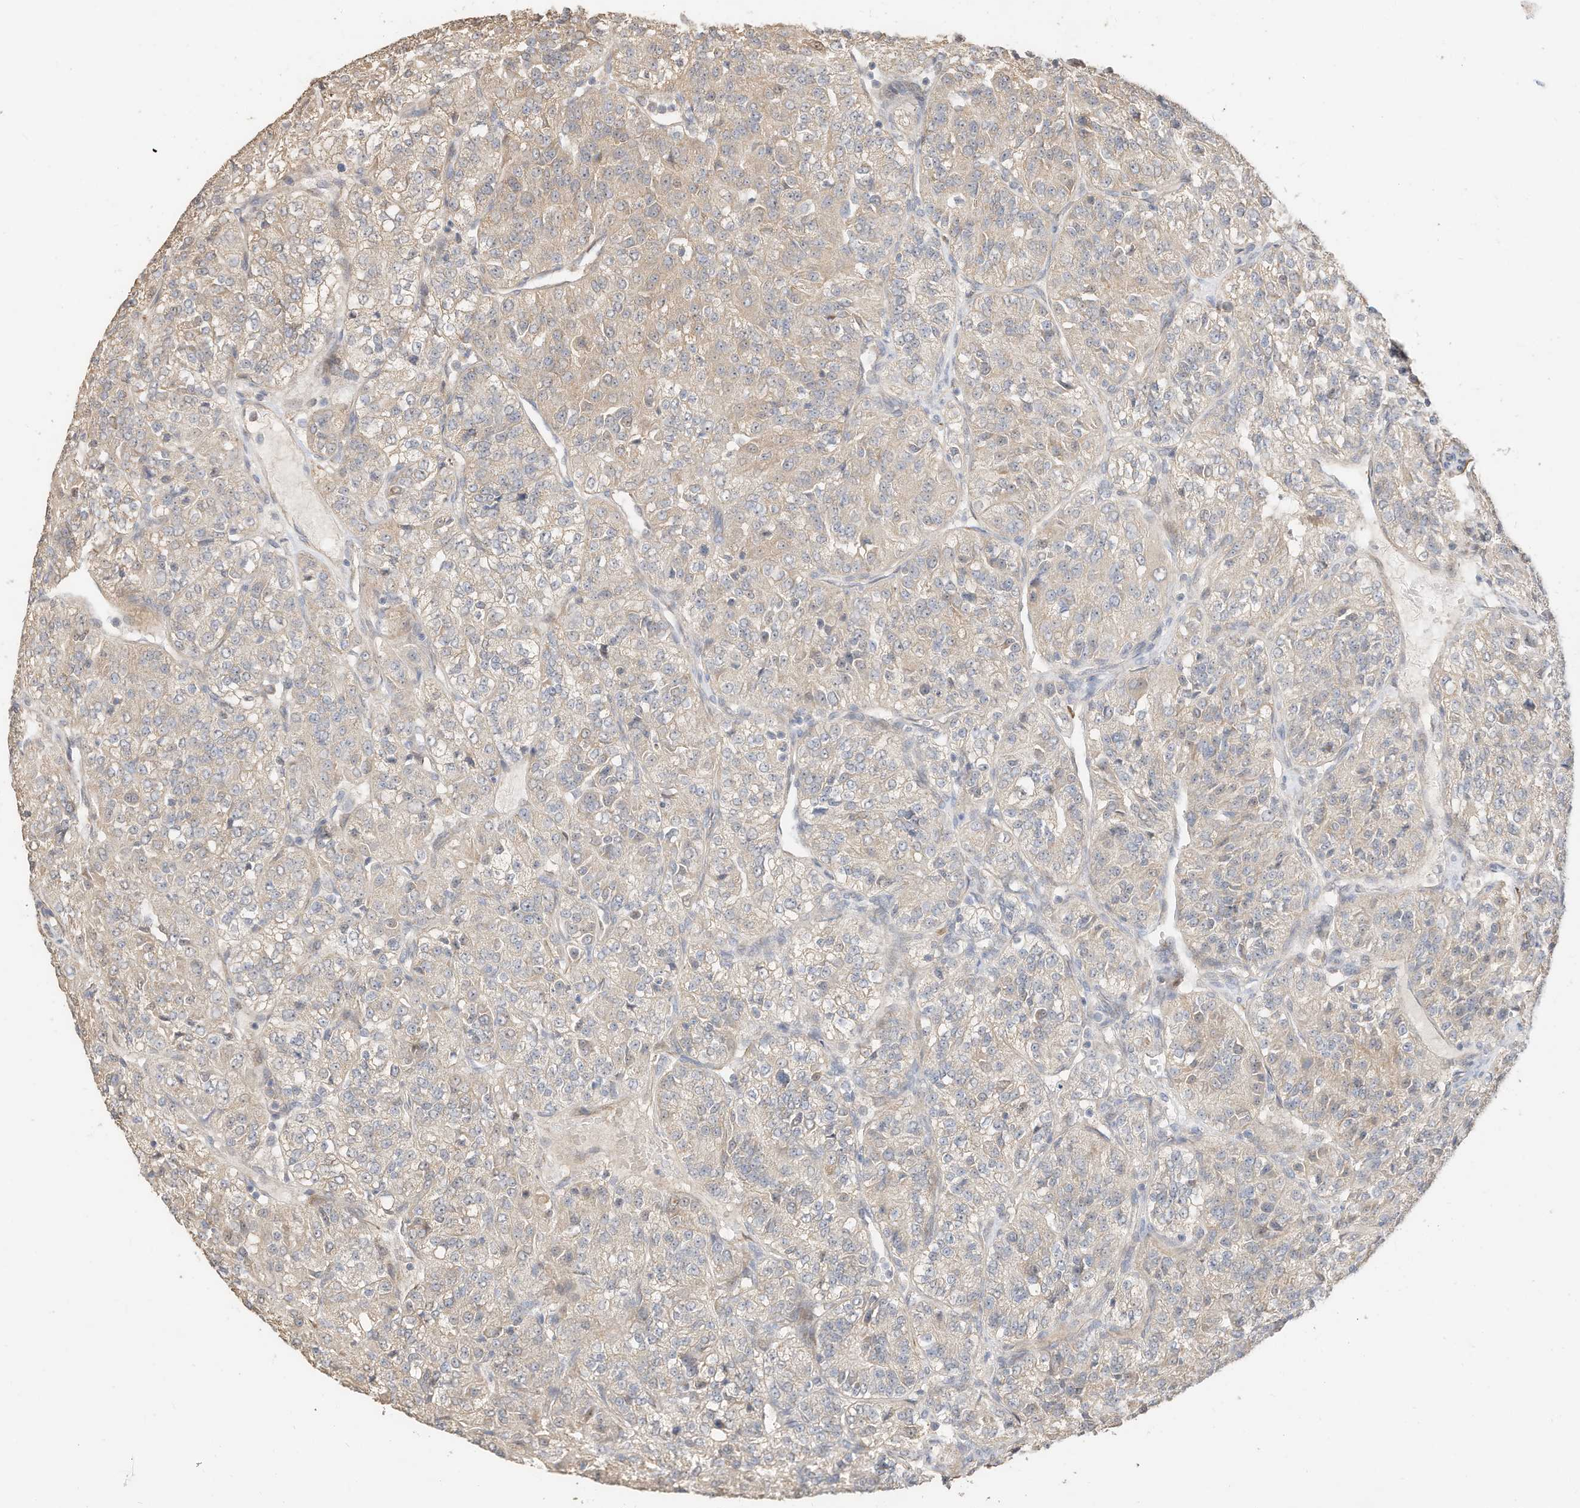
{"staining": {"intensity": "weak", "quantity": "<25%", "location": "cytoplasmic/membranous"}, "tissue": "renal cancer", "cell_type": "Tumor cells", "image_type": "cancer", "snomed": [{"axis": "morphology", "description": "Adenocarcinoma, NOS"}, {"axis": "topography", "description": "Kidney"}], "caption": "Renal adenocarcinoma was stained to show a protein in brown. There is no significant positivity in tumor cells.", "gene": "CAGE1", "patient": {"sex": "female", "age": 63}}